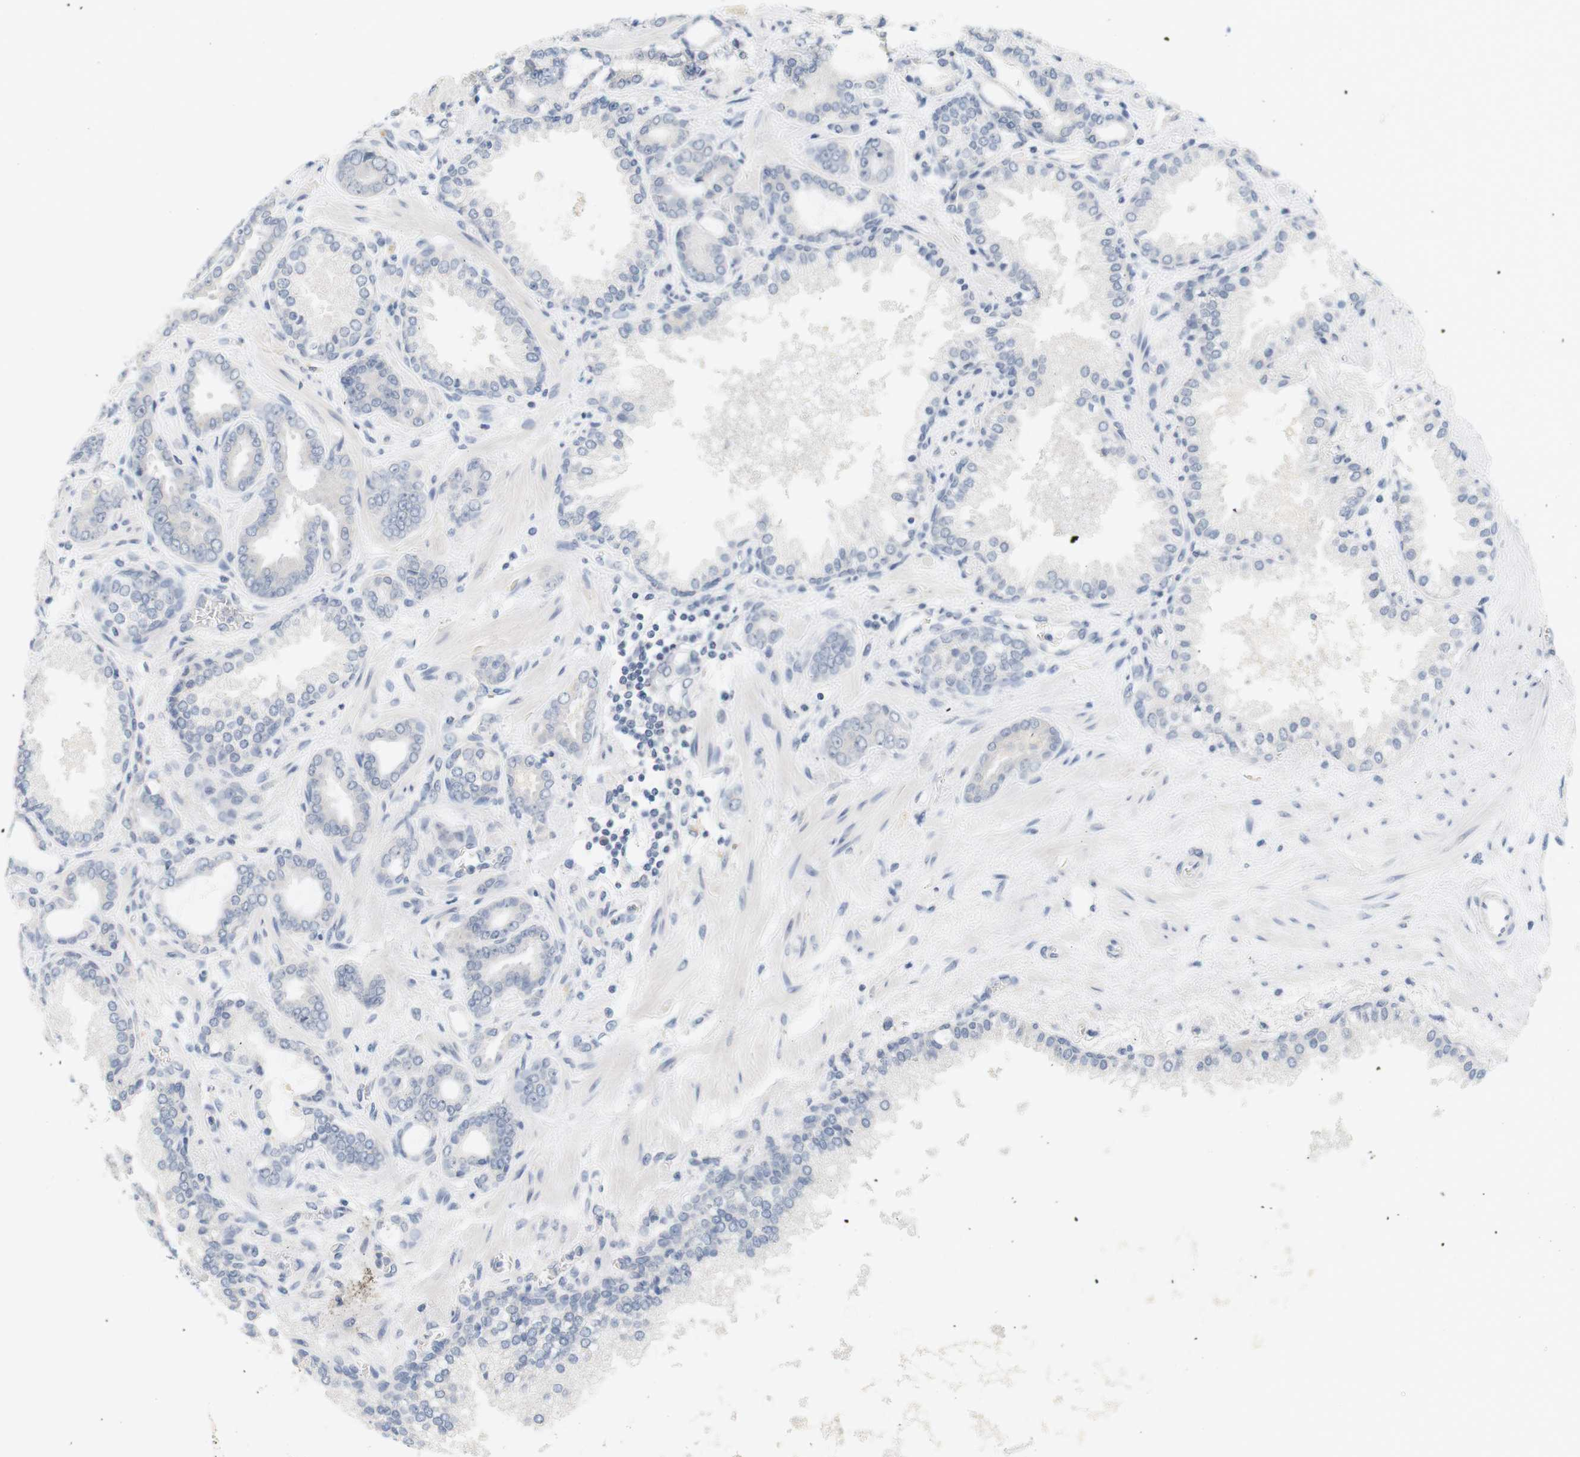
{"staining": {"intensity": "negative", "quantity": "none", "location": "none"}, "tissue": "prostate cancer", "cell_type": "Tumor cells", "image_type": "cancer", "snomed": [{"axis": "morphology", "description": "Adenocarcinoma, Low grade"}, {"axis": "topography", "description": "Prostate"}], "caption": "Tumor cells are negative for protein expression in human prostate cancer (adenocarcinoma (low-grade)).", "gene": "OPRM1", "patient": {"sex": "male", "age": 60}}